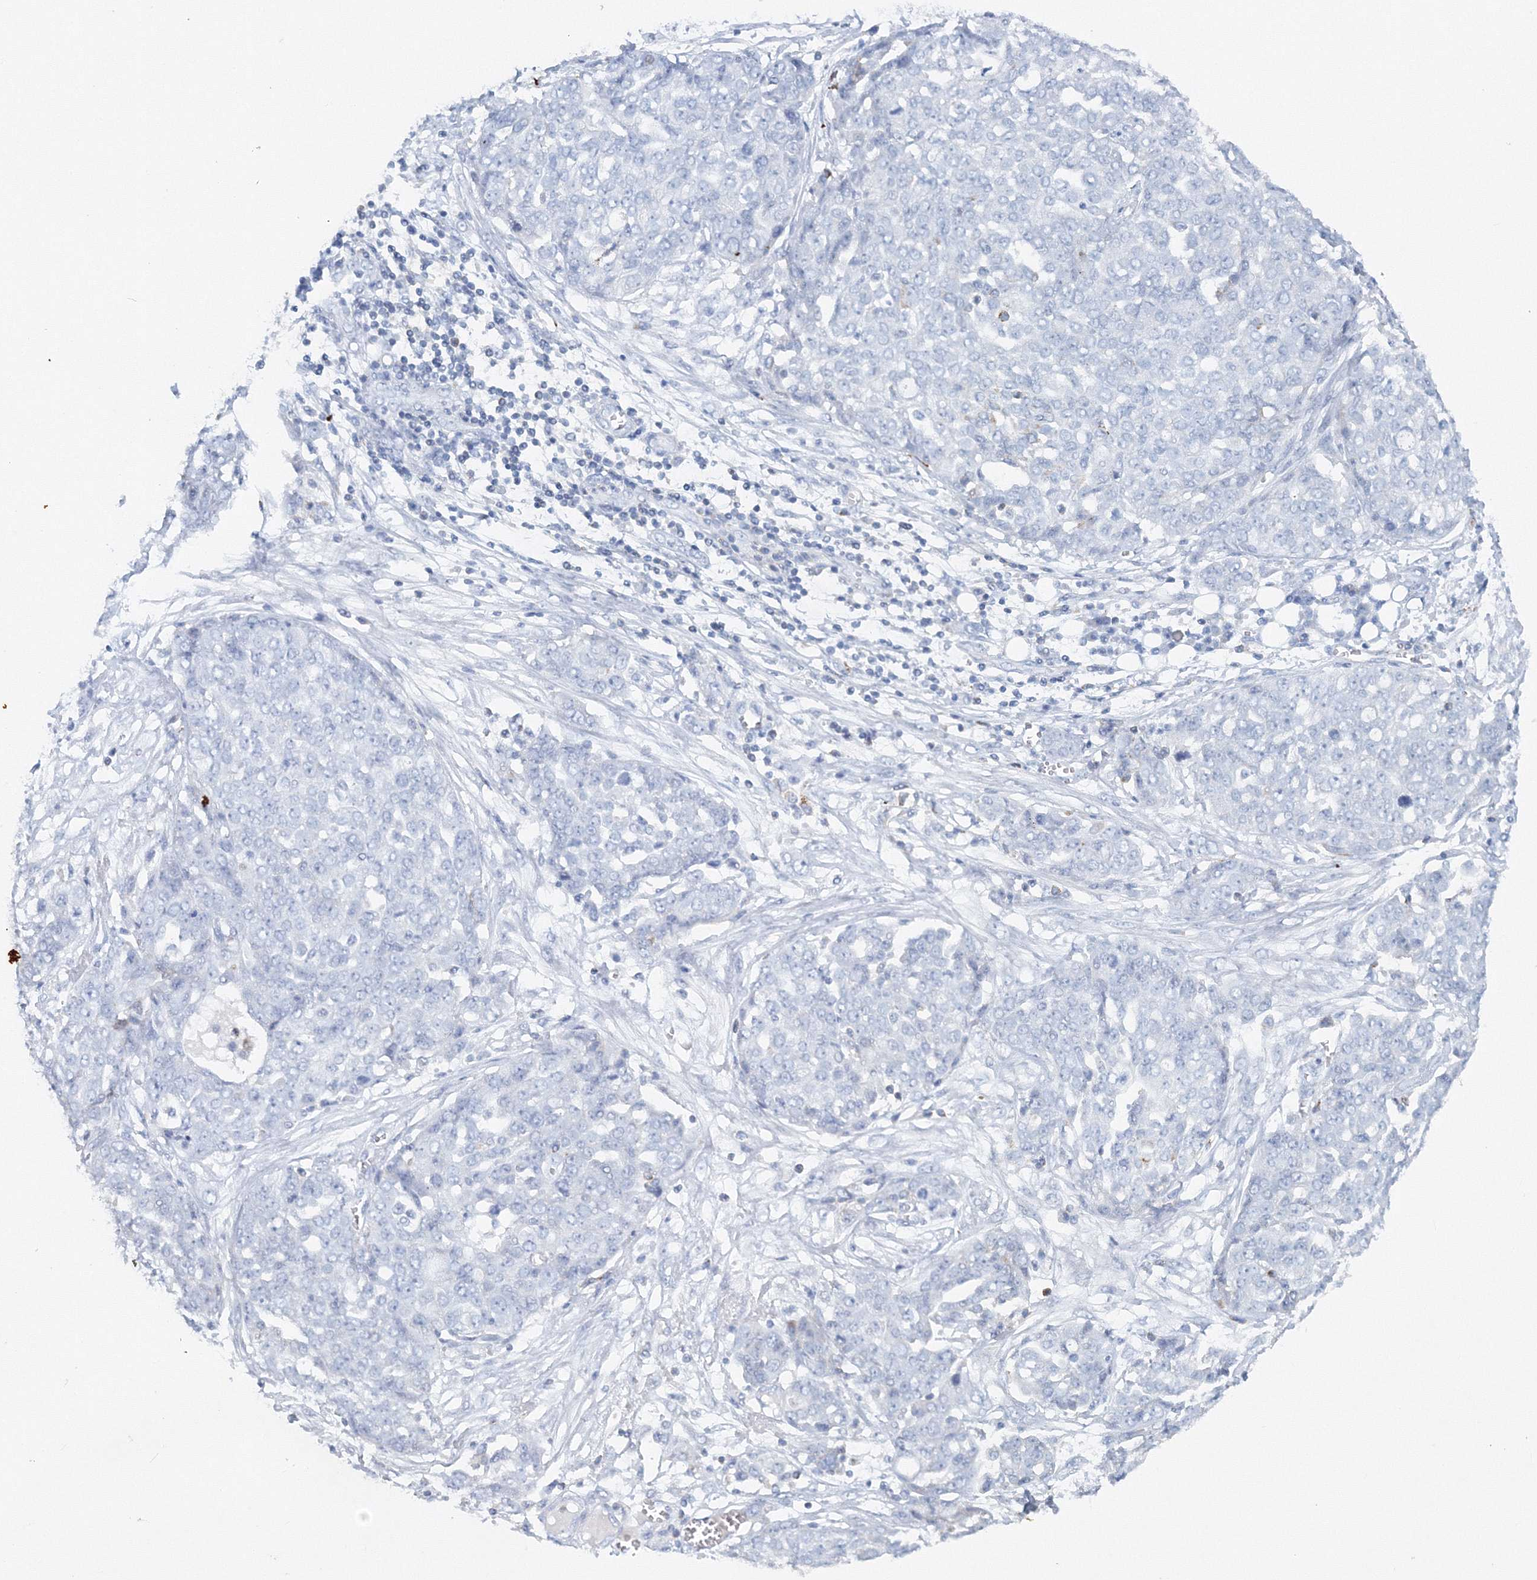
{"staining": {"intensity": "negative", "quantity": "none", "location": "none"}, "tissue": "ovarian cancer", "cell_type": "Tumor cells", "image_type": "cancer", "snomed": [{"axis": "morphology", "description": "Cystadenocarcinoma, serous, NOS"}, {"axis": "topography", "description": "Soft tissue"}, {"axis": "topography", "description": "Ovary"}], "caption": "Immunohistochemistry (IHC) of human ovarian cancer (serous cystadenocarcinoma) reveals no positivity in tumor cells. (Immunohistochemistry (IHC), brightfield microscopy, high magnification).", "gene": "SH3BP5", "patient": {"sex": "female", "age": 57}}